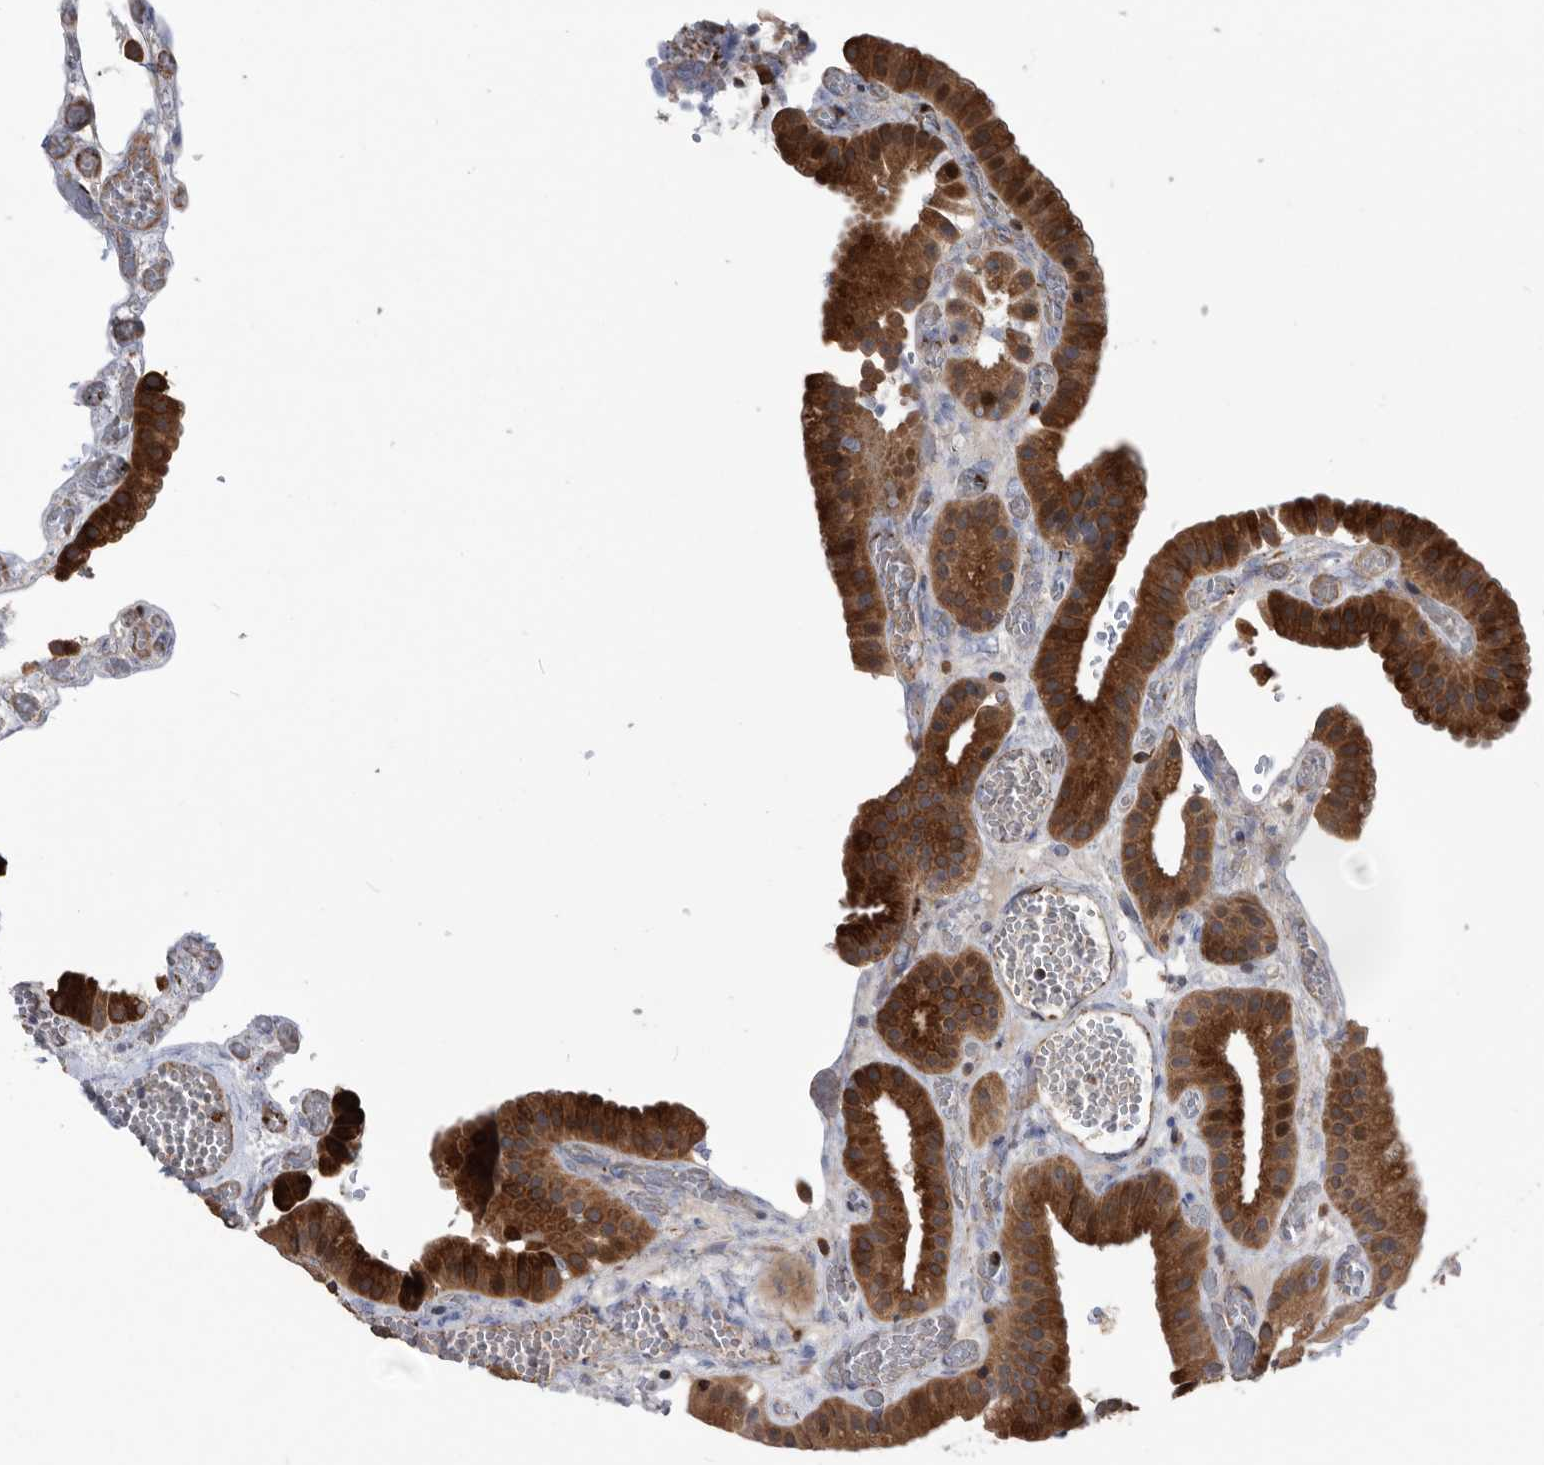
{"staining": {"intensity": "strong", "quantity": ">75%", "location": "cytoplasmic/membranous"}, "tissue": "gallbladder", "cell_type": "Glandular cells", "image_type": "normal", "snomed": [{"axis": "morphology", "description": "Normal tissue, NOS"}, {"axis": "topography", "description": "Gallbladder"}], "caption": "The histopathology image reveals a brown stain indicating the presence of a protein in the cytoplasmic/membranous of glandular cells in gallbladder. (DAB (3,3'-diaminobenzidine) IHC with brightfield microscopy, high magnification).", "gene": "SERINC2", "patient": {"sex": "female", "age": 64}}